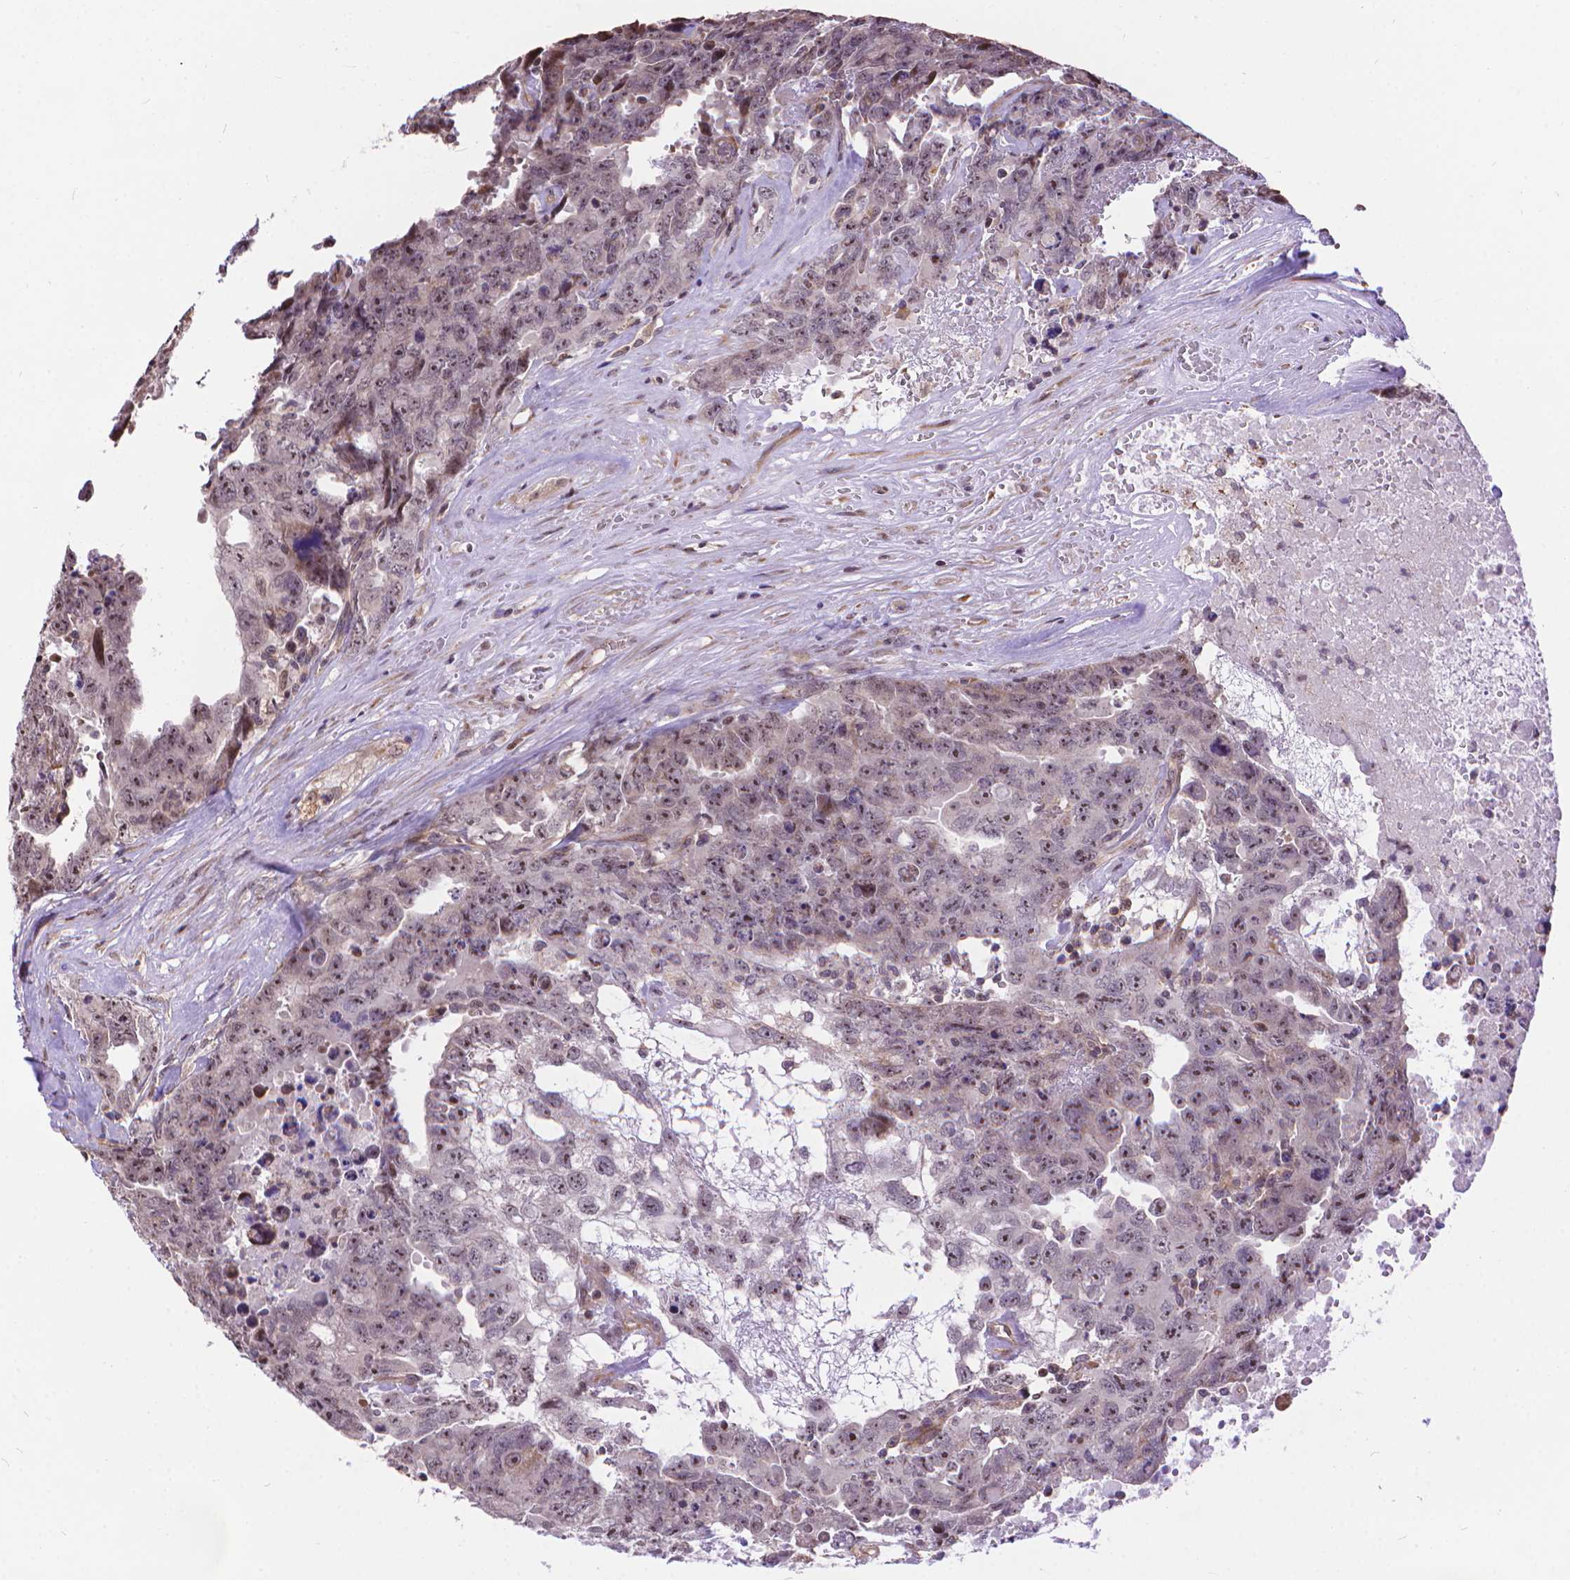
{"staining": {"intensity": "moderate", "quantity": ">75%", "location": "nuclear"}, "tissue": "testis cancer", "cell_type": "Tumor cells", "image_type": "cancer", "snomed": [{"axis": "morphology", "description": "Carcinoma, Embryonal, NOS"}, {"axis": "topography", "description": "Testis"}], "caption": "Testis embryonal carcinoma stained for a protein shows moderate nuclear positivity in tumor cells.", "gene": "TMEM135", "patient": {"sex": "male", "age": 24}}